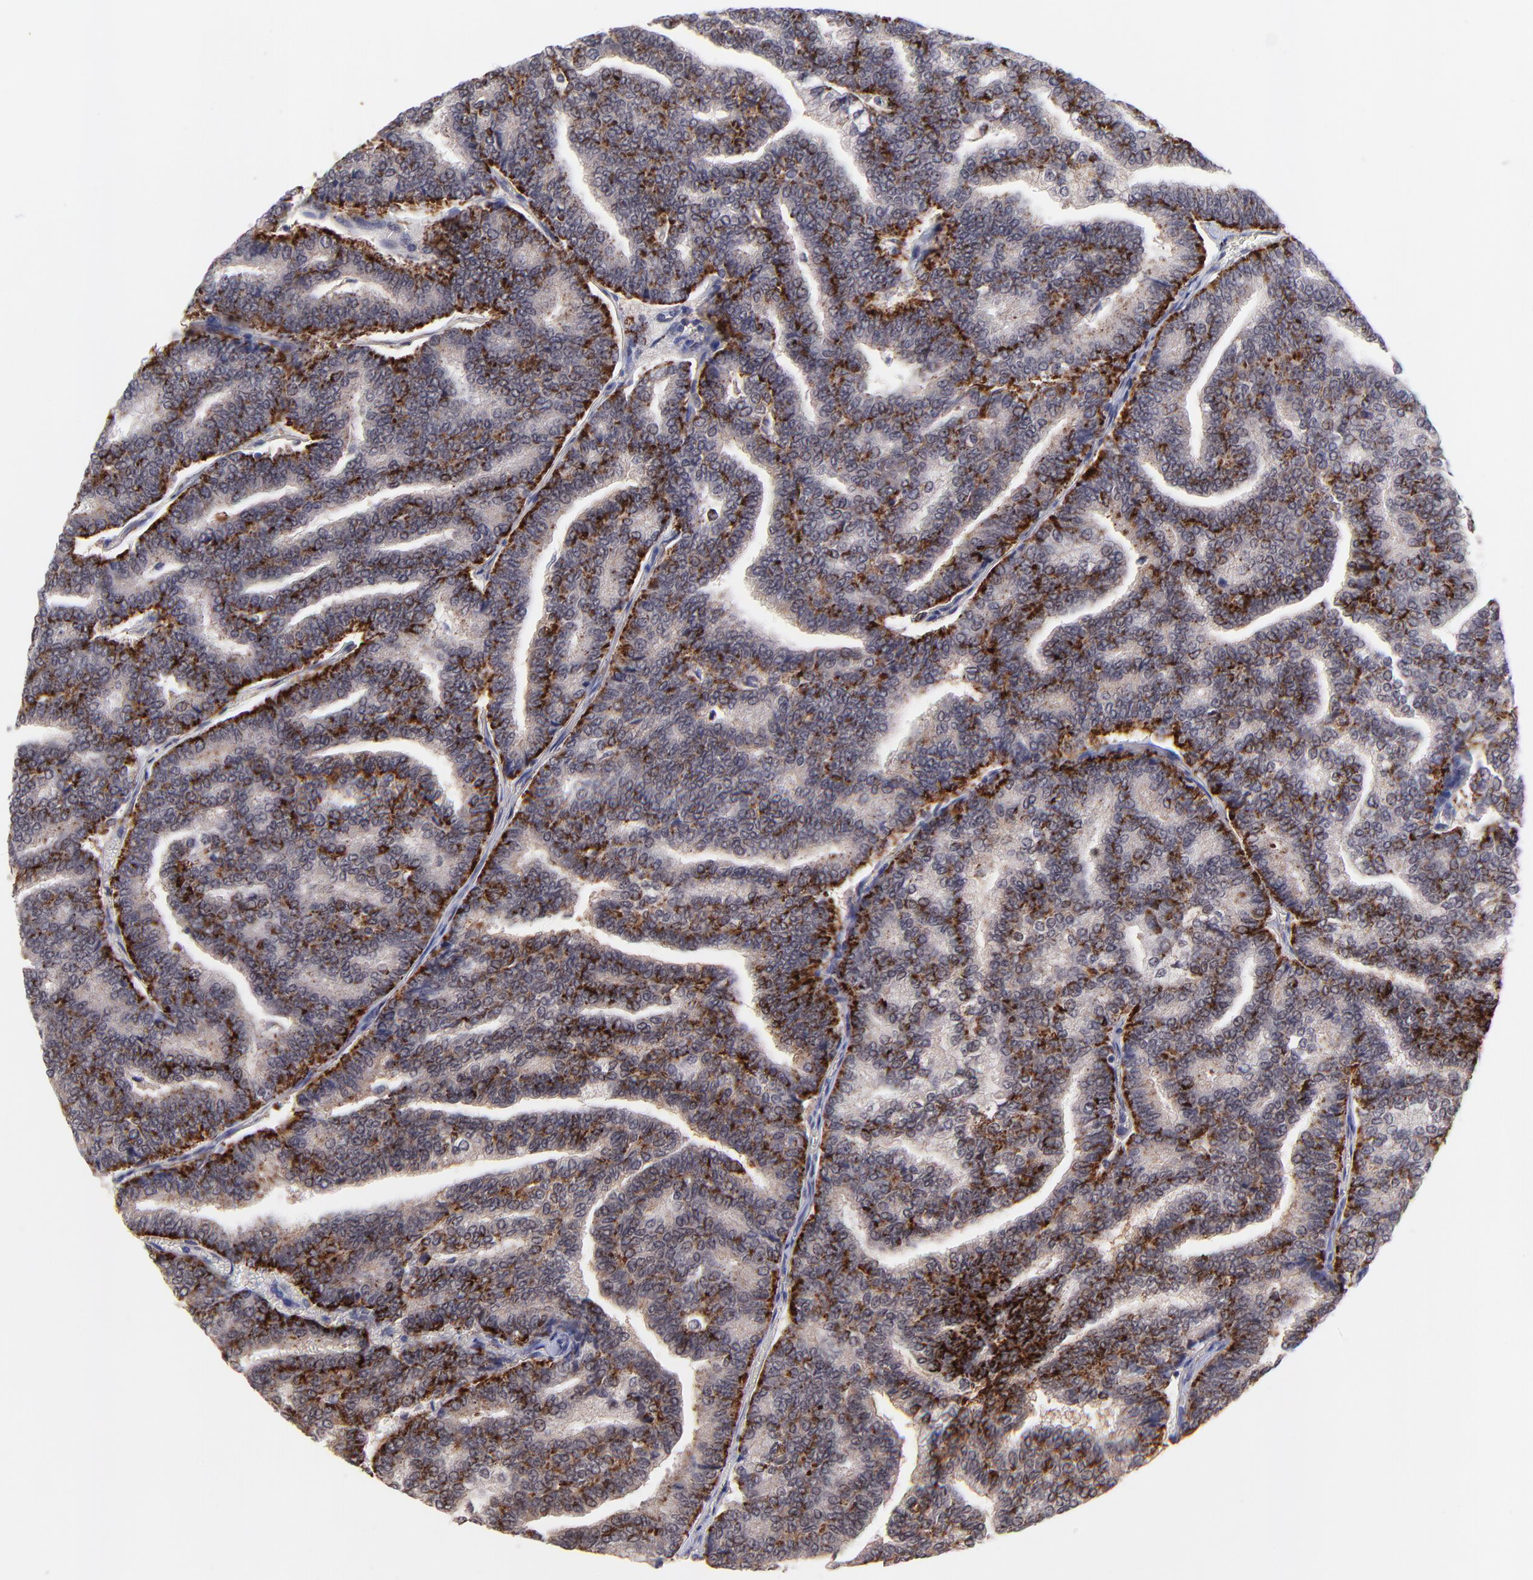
{"staining": {"intensity": "moderate", "quantity": "<25%", "location": "cytoplasmic/membranous"}, "tissue": "thyroid cancer", "cell_type": "Tumor cells", "image_type": "cancer", "snomed": [{"axis": "morphology", "description": "Papillary adenocarcinoma, NOS"}, {"axis": "topography", "description": "Thyroid gland"}], "caption": "Immunohistochemical staining of papillary adenocarcinoma (thyroid) reveals low levels of moderate cytoplasmic/membranous protein positivity in approximately <25% of tumor cells.", "gene": "ZNF747", "patient": {"sex": "female", "age": 35}}